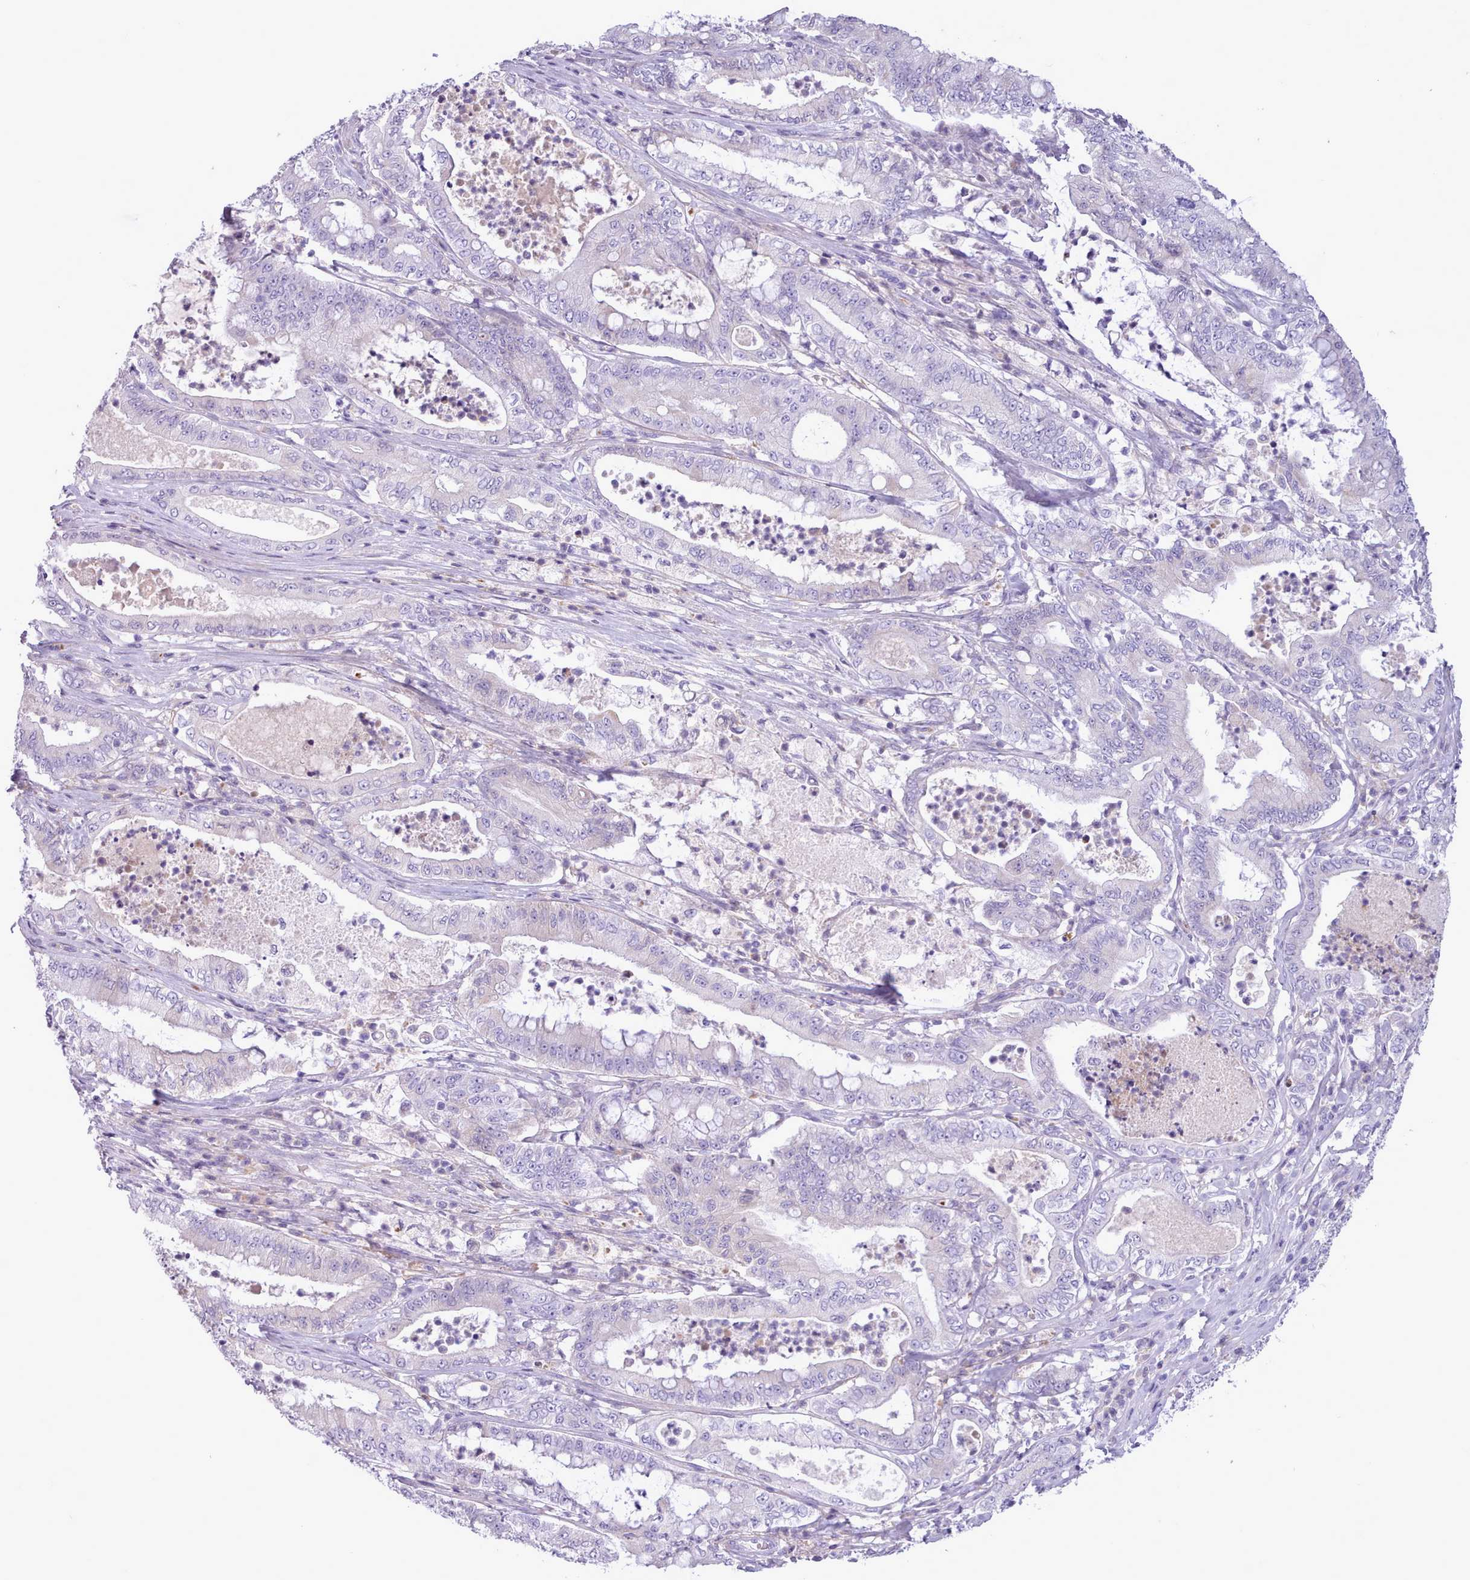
{"staining": {"intensity": "negative", "quantity": "none", "location": "none"}, "tissue": "pancreatic cancer", "cell_type": "Tumor cells", "image_type": "cancer", "snomed": [{"axis": "morphology", "description": "Adenocarcinoma, NOS"}, {"axis": "topography", "description": "Pancreas"}], "caption": "IHC image of neoplastic tissue: pancreatic adenocarcinoma stained with DAB reveals no significant protein positivity in tumor cells.", "gene": "CYP2A13", "patient": {"sex": "male", "age": 71}}